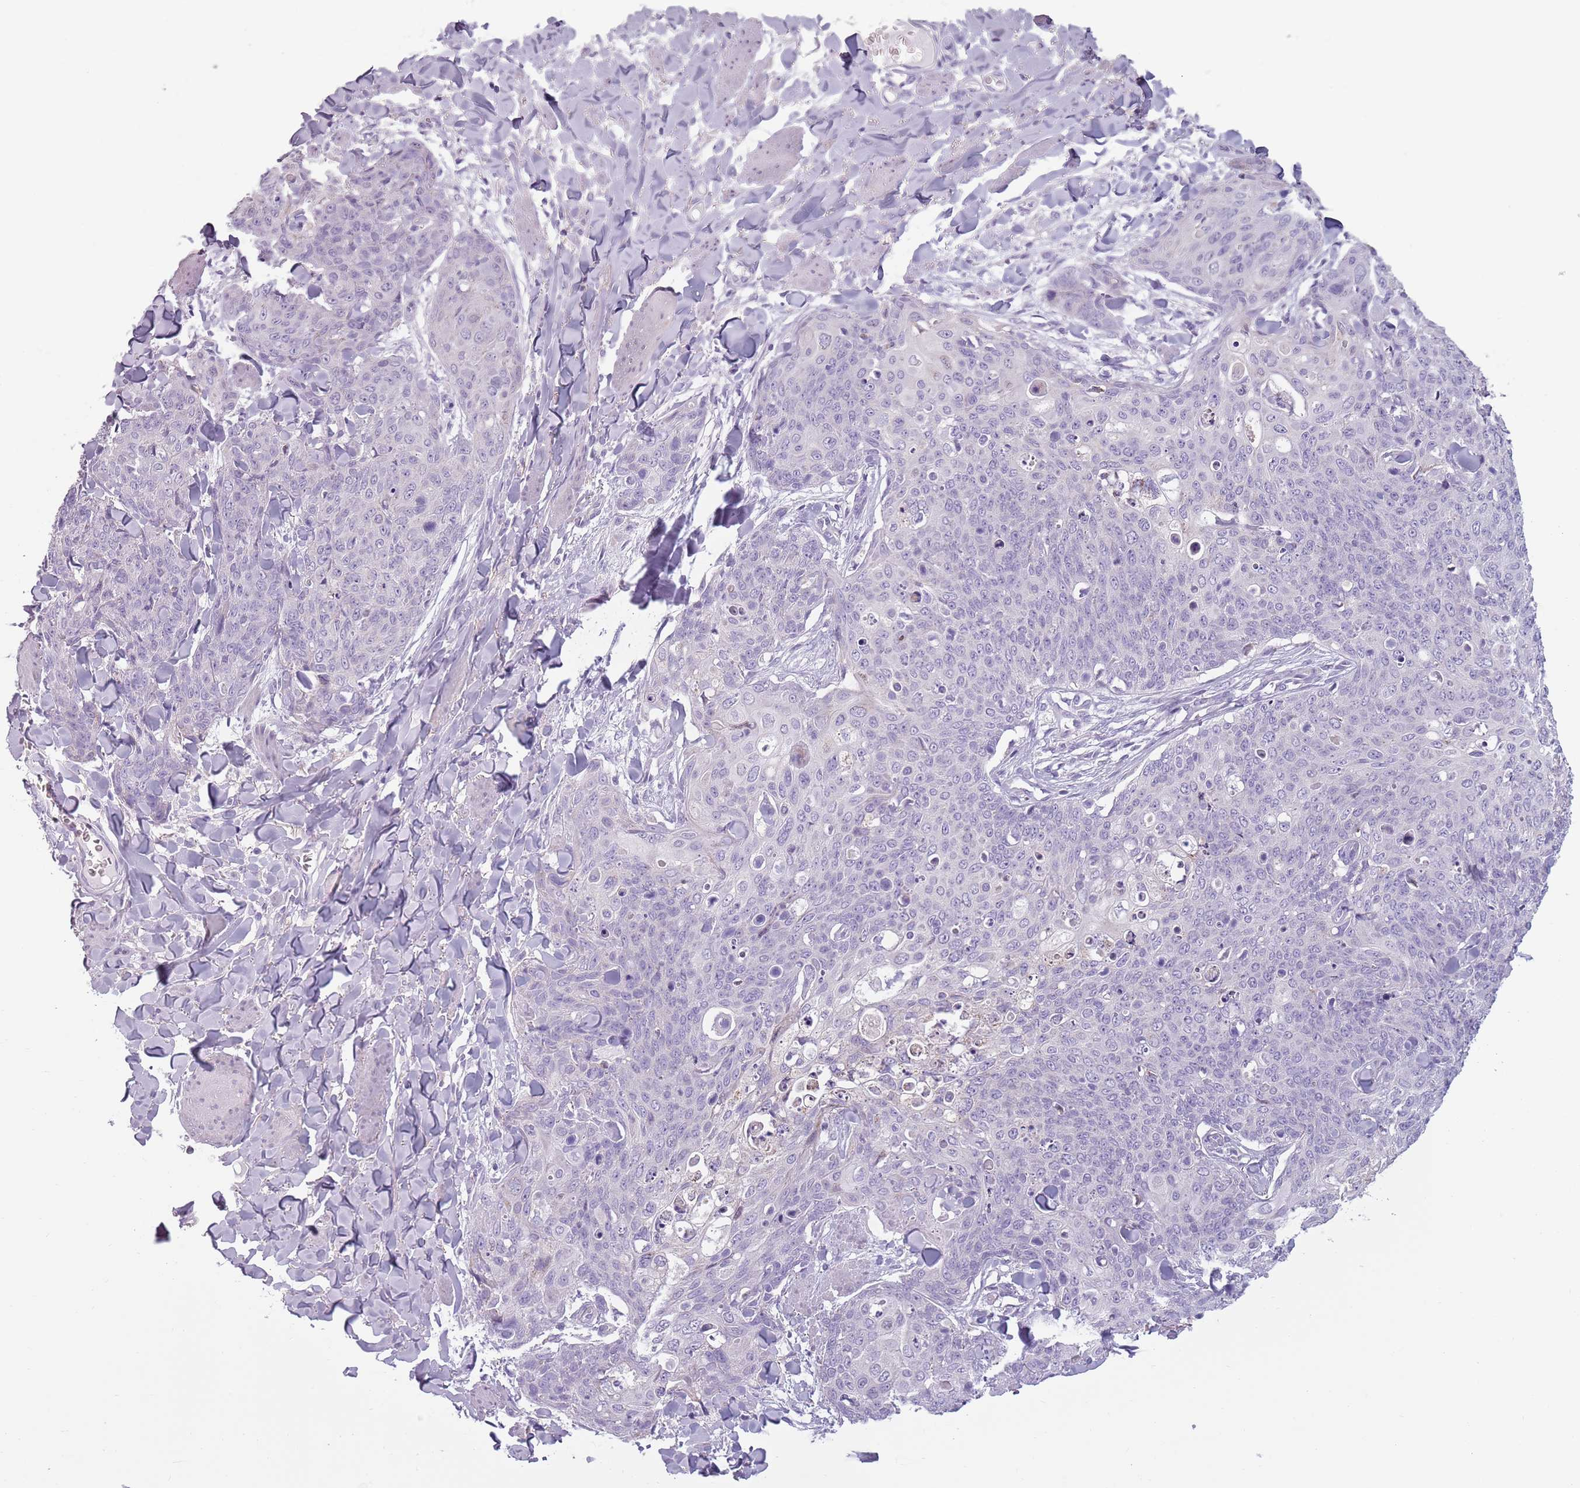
{"staining": {"intensity": "negative", "quantity": "none", "location": "none"}, "tissue": "skin cancer", "cell_type": "Tumor cells", "image_type": "cancer", "snomed": [{"axis": "morphology", "description": "Squamous cell carcinoma, NOS"}, {"axis": "topography", "description": "Skin"}, {"axis": "topography", "description": "Vulva"}], "caption": "Skin cancer (squamous cell carcinoma) was stained to show a protein in brown. There is no significant positivity in tumor cells. The staining was performed using DAB to visualize the protein expression in brown, while the nuclei were stained in blue with hematoxylin (Magnification: 20x).", "gene": "MEGF8", "patient": {"sex": "female", "age": 85}}